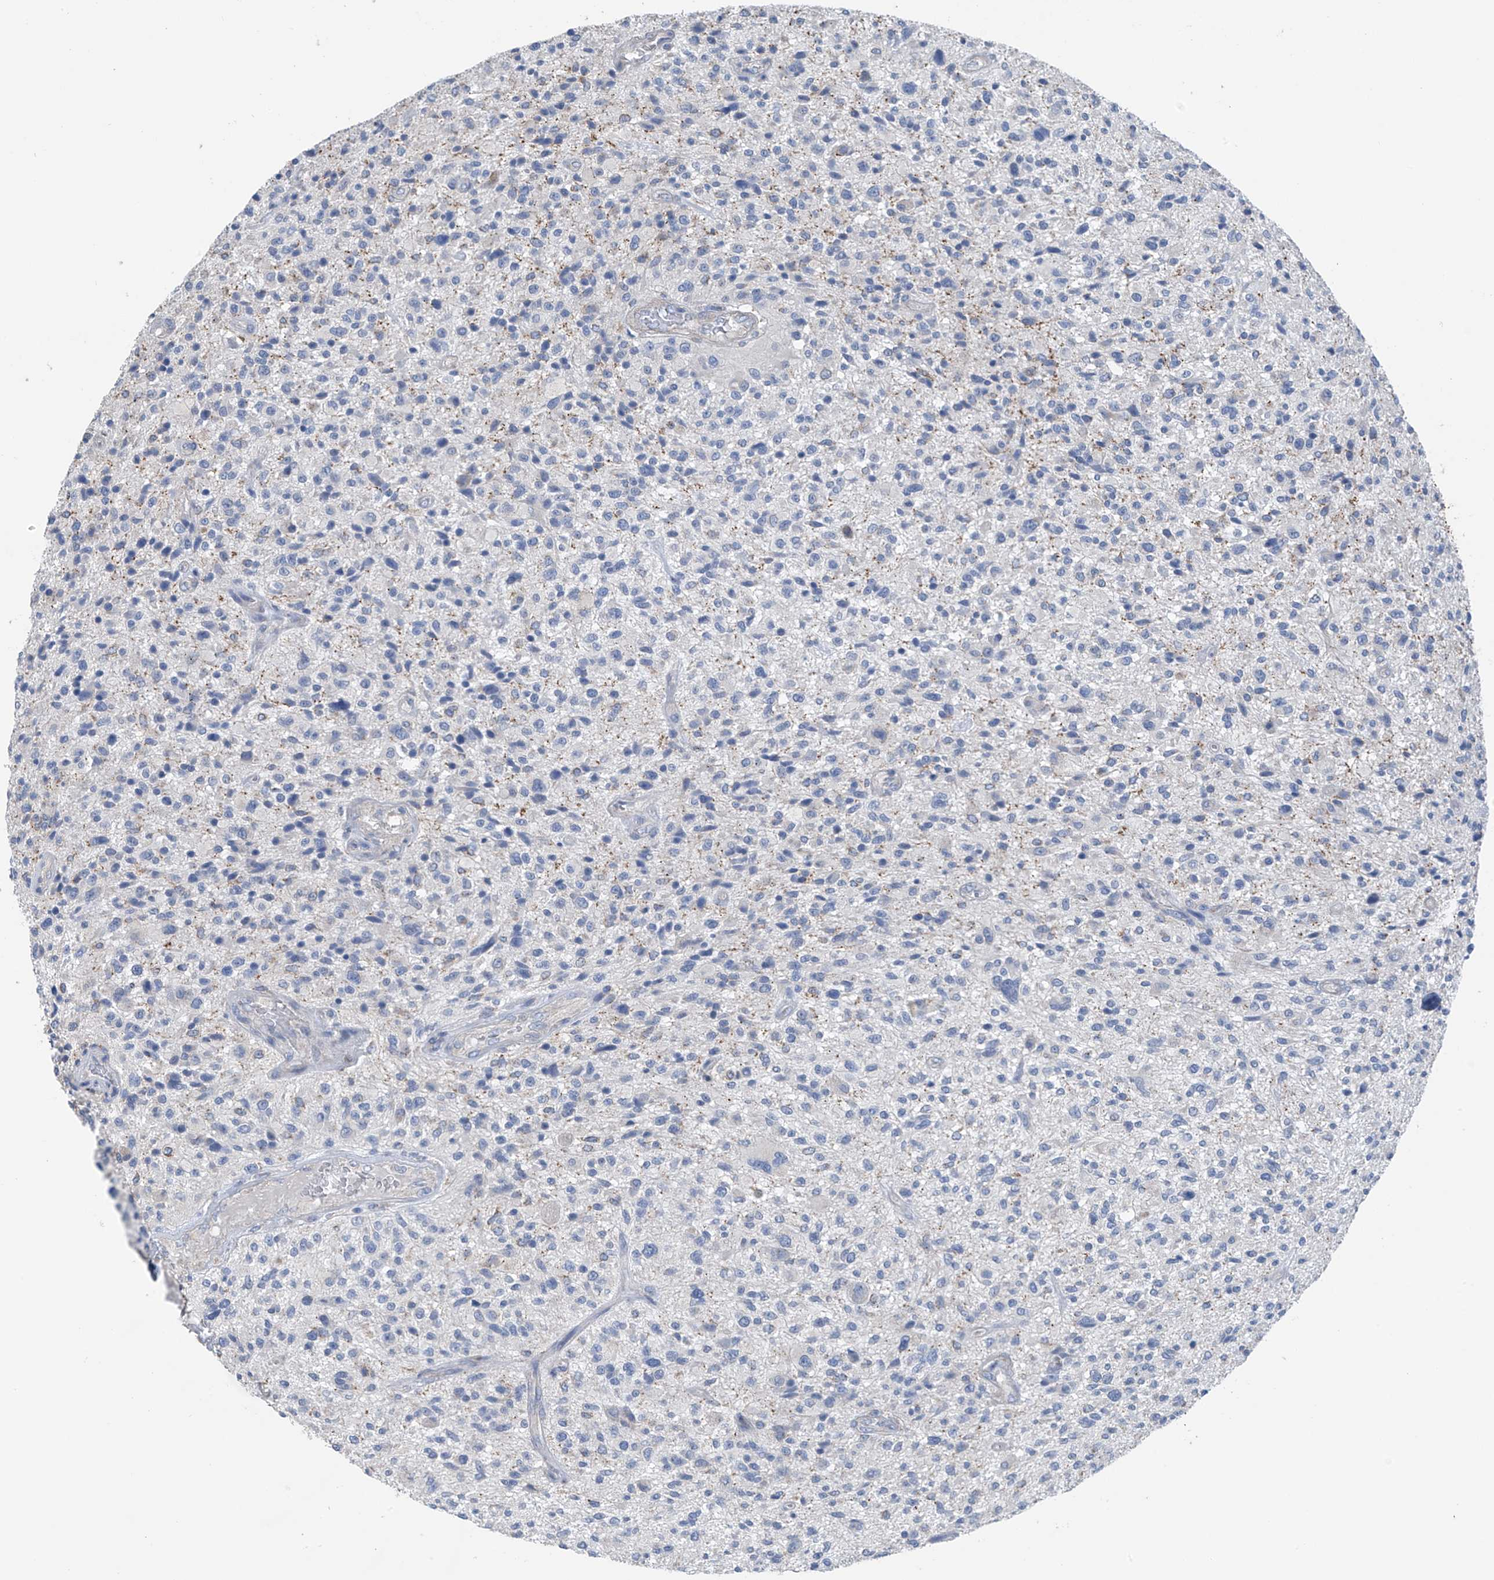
{"staining": {"intensity": "negative", "quantity": "none", "location": "none"}, "tissue": "glioma", "cell_type": "Tumor cells", "image_type": "cancer", "snomed": [{"axis": "morphology", "description": "Glioma, malignant, High grade"}, {"axis": "topography", "description": "Brain"}], "caption": "IHC of malignant glioma (high-grade) exhibits no positivity in tumor cells.", "gene": "SYN3", "patient": {"sex": "male", "age": 47}}